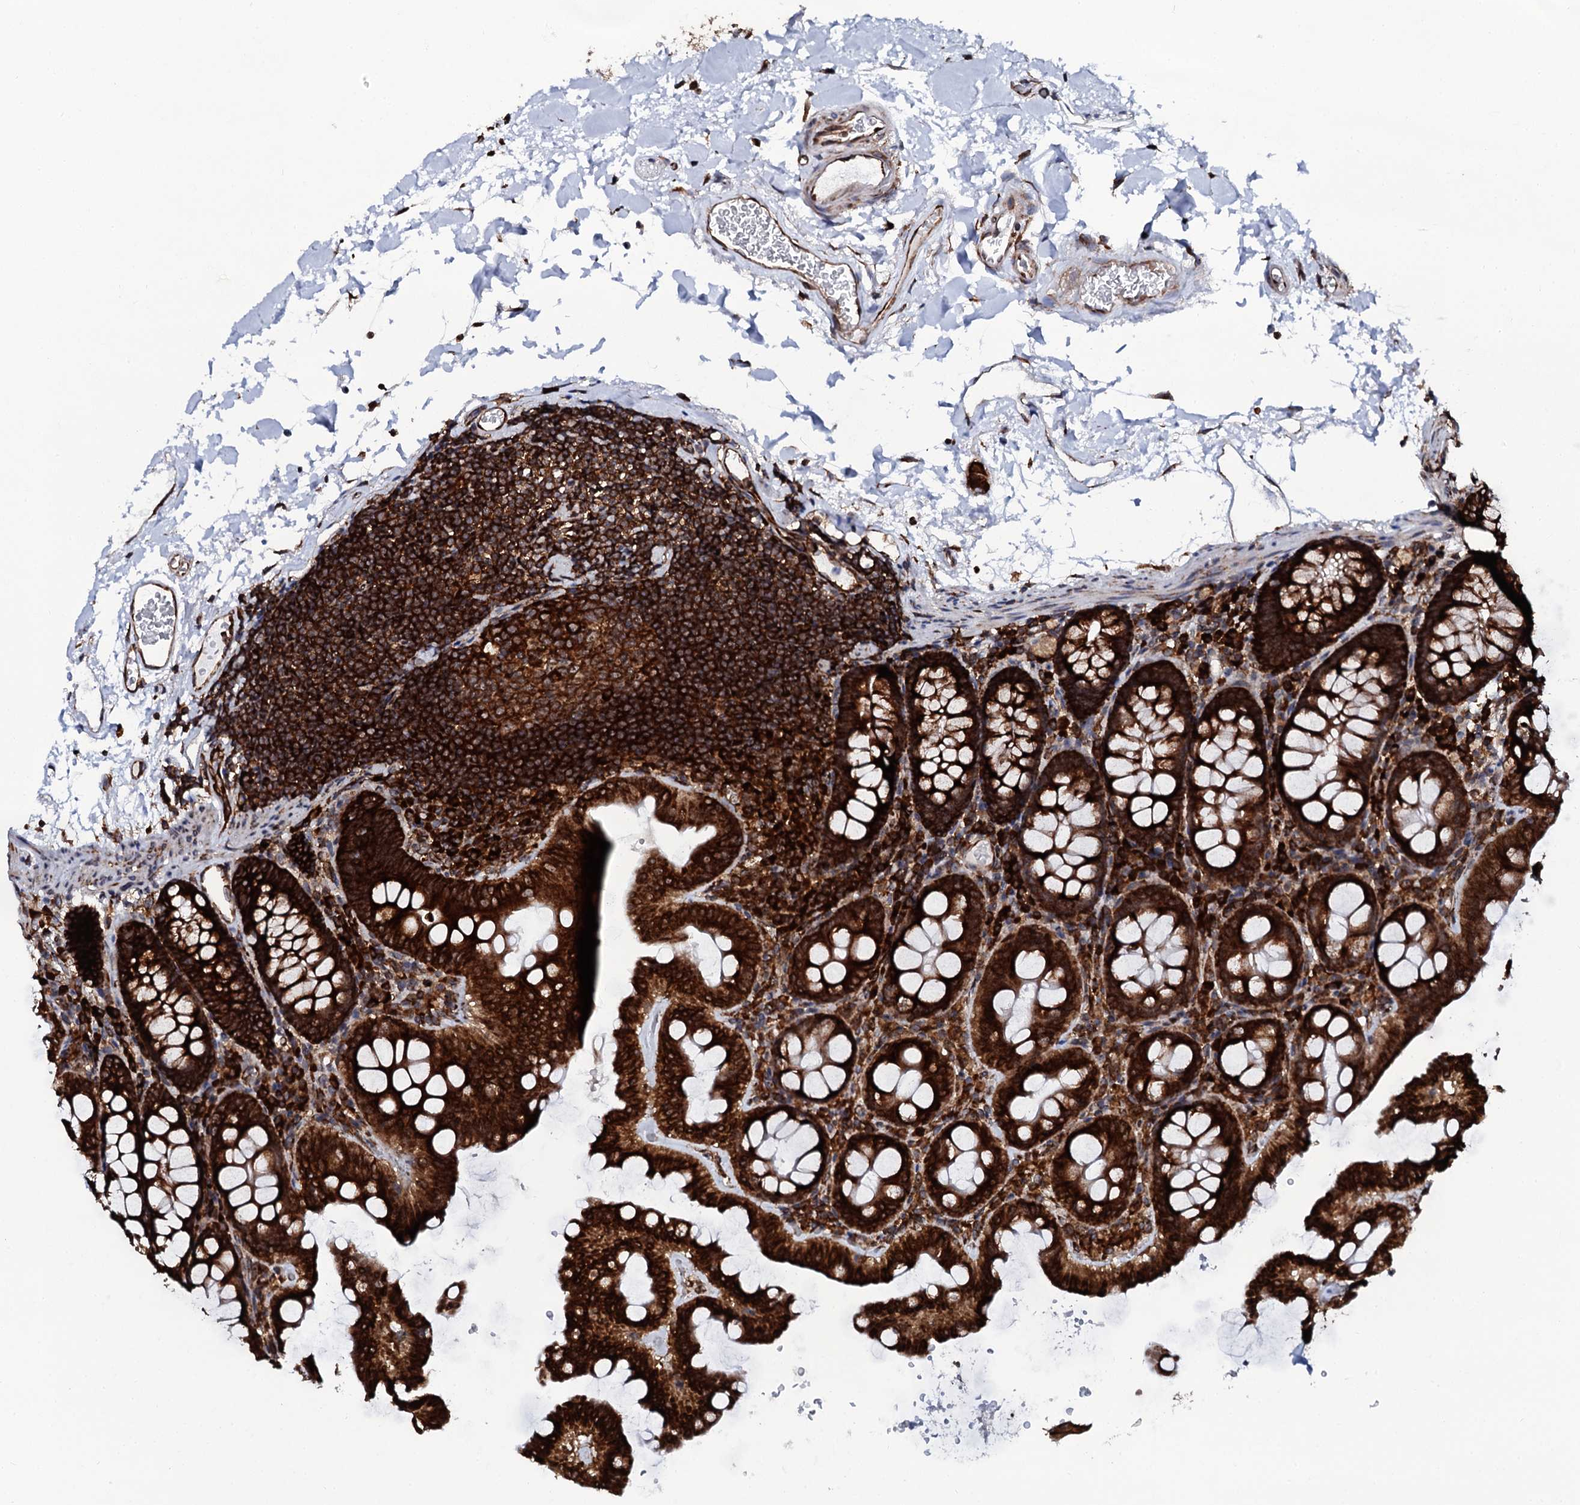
{"staining": {"intensity": "strong", "quantity": ">75%", "location": "cytoplasmic/membranous"}, "tissue": "colon", "cell_type": "Endothelial cells", "image_type": "normal", "snomed": [{"axis": "morphology", "description": "Normal tissue, NOS"}, {"axis": "topography", "description": "Colon"}], "caption": "Protein positivity by immunohistochemistry displays strong cytoplasmic/membranous expression in about >75% of endothelial cells in benign colon.", "gene": "SPTY2D1", "patient": {"sex": "male", "age": 75}}